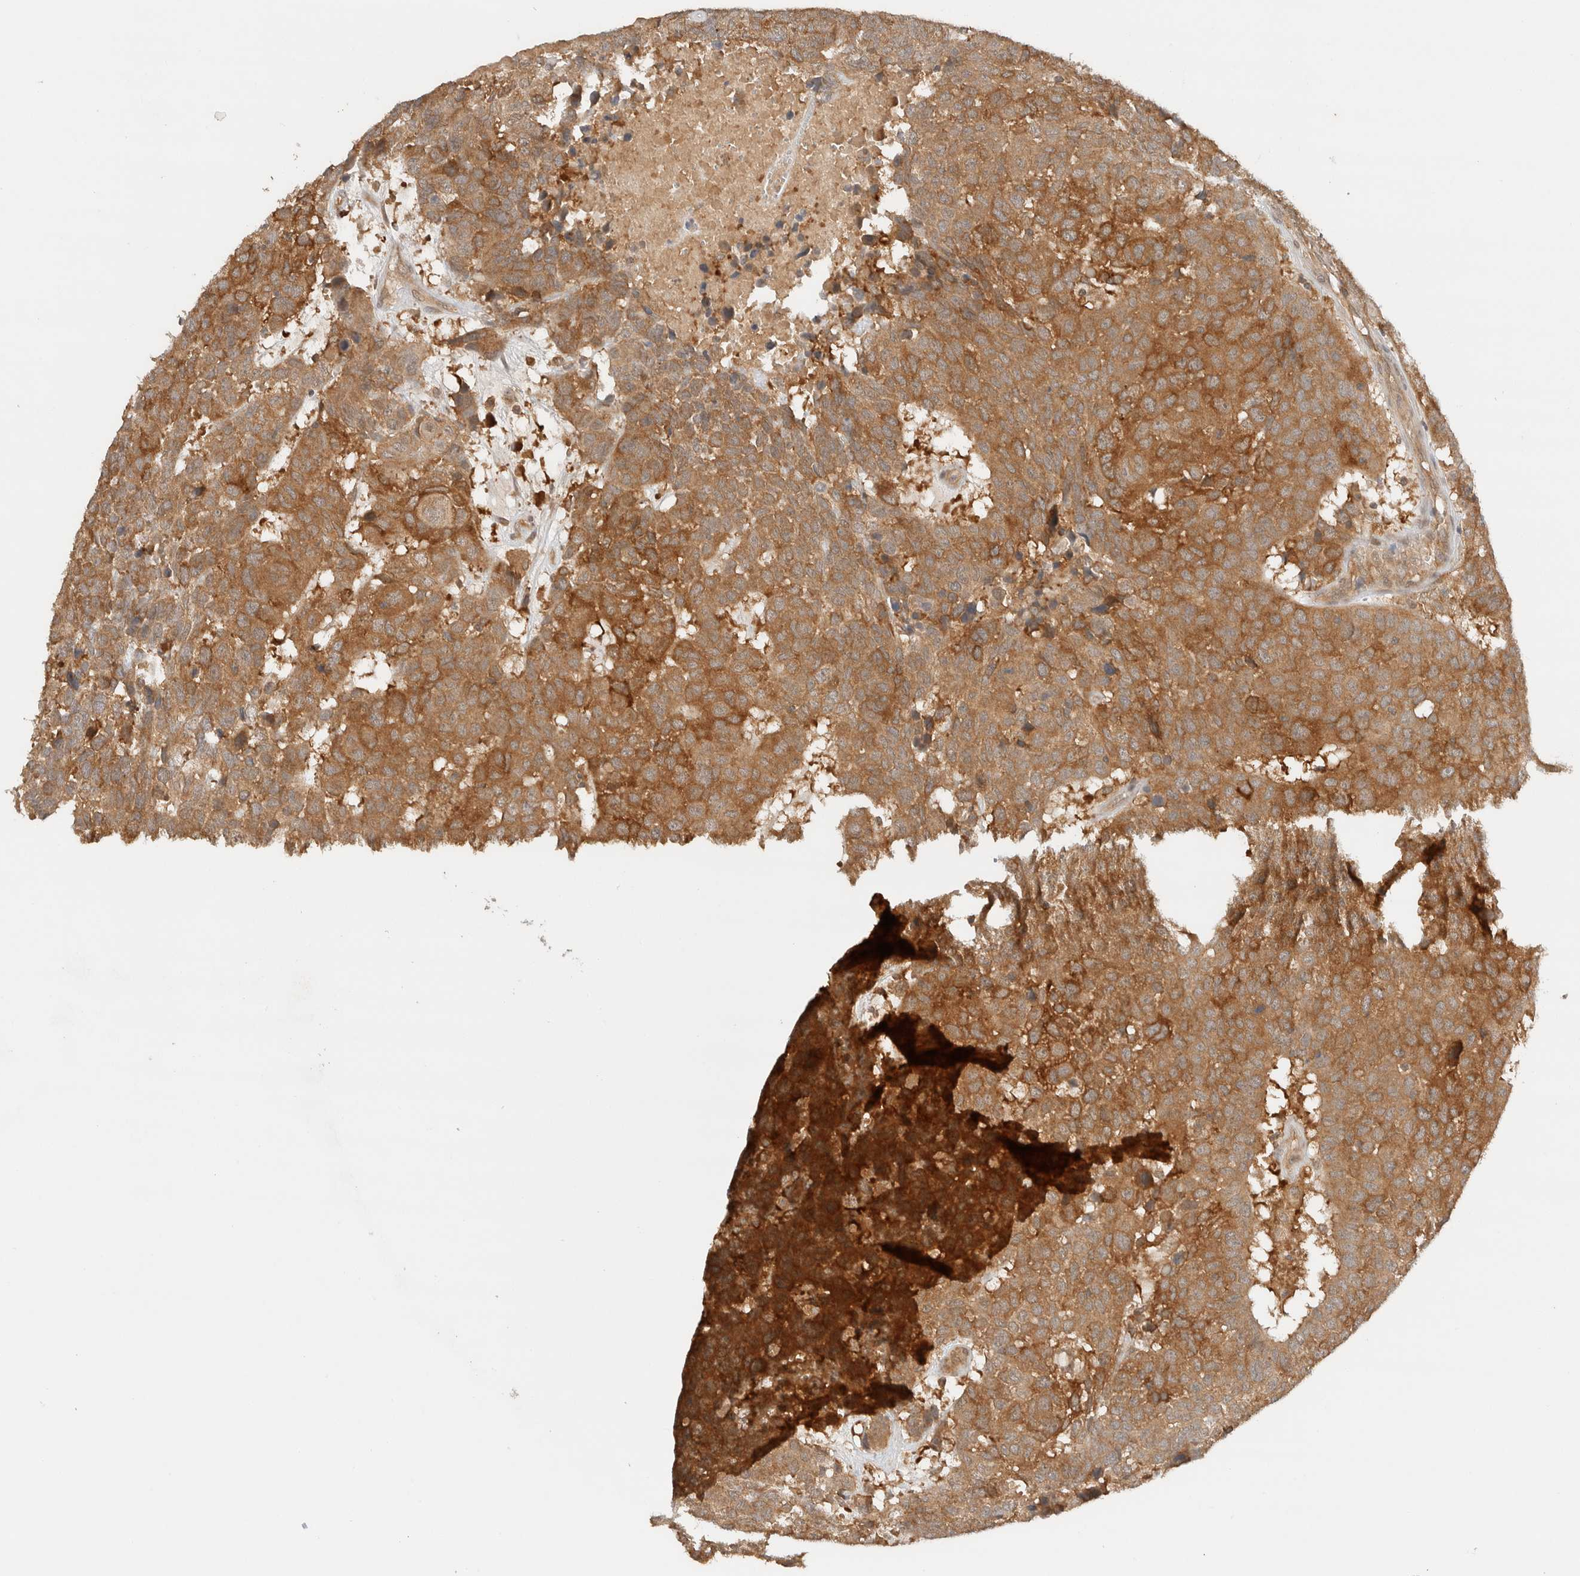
{"staining": {"intensity": "moderate", "quantity": ">75%", "location": "cytoplasmic/membranous"}, "tissue": "head and neck cancer", "cell_type": "Tumor cells", "image_type": "cancer", "snomed": [{"axis": "morphology", "description": "Squamous cell carcinoma, NOS"}, {"axis": "topography", "description": "Head-Neck"}], "caption": "Immunohistochemistry micrograph of human squamous cell carcinoma (head and neck) stained for a protein (brown), which demonstrates medium levels of moderate cytoplasmic/membranous positivity in approximately >75% of tumor cells.", "gene": "ARFGEF2", "patient": {"sex": "male", "age": 66}}